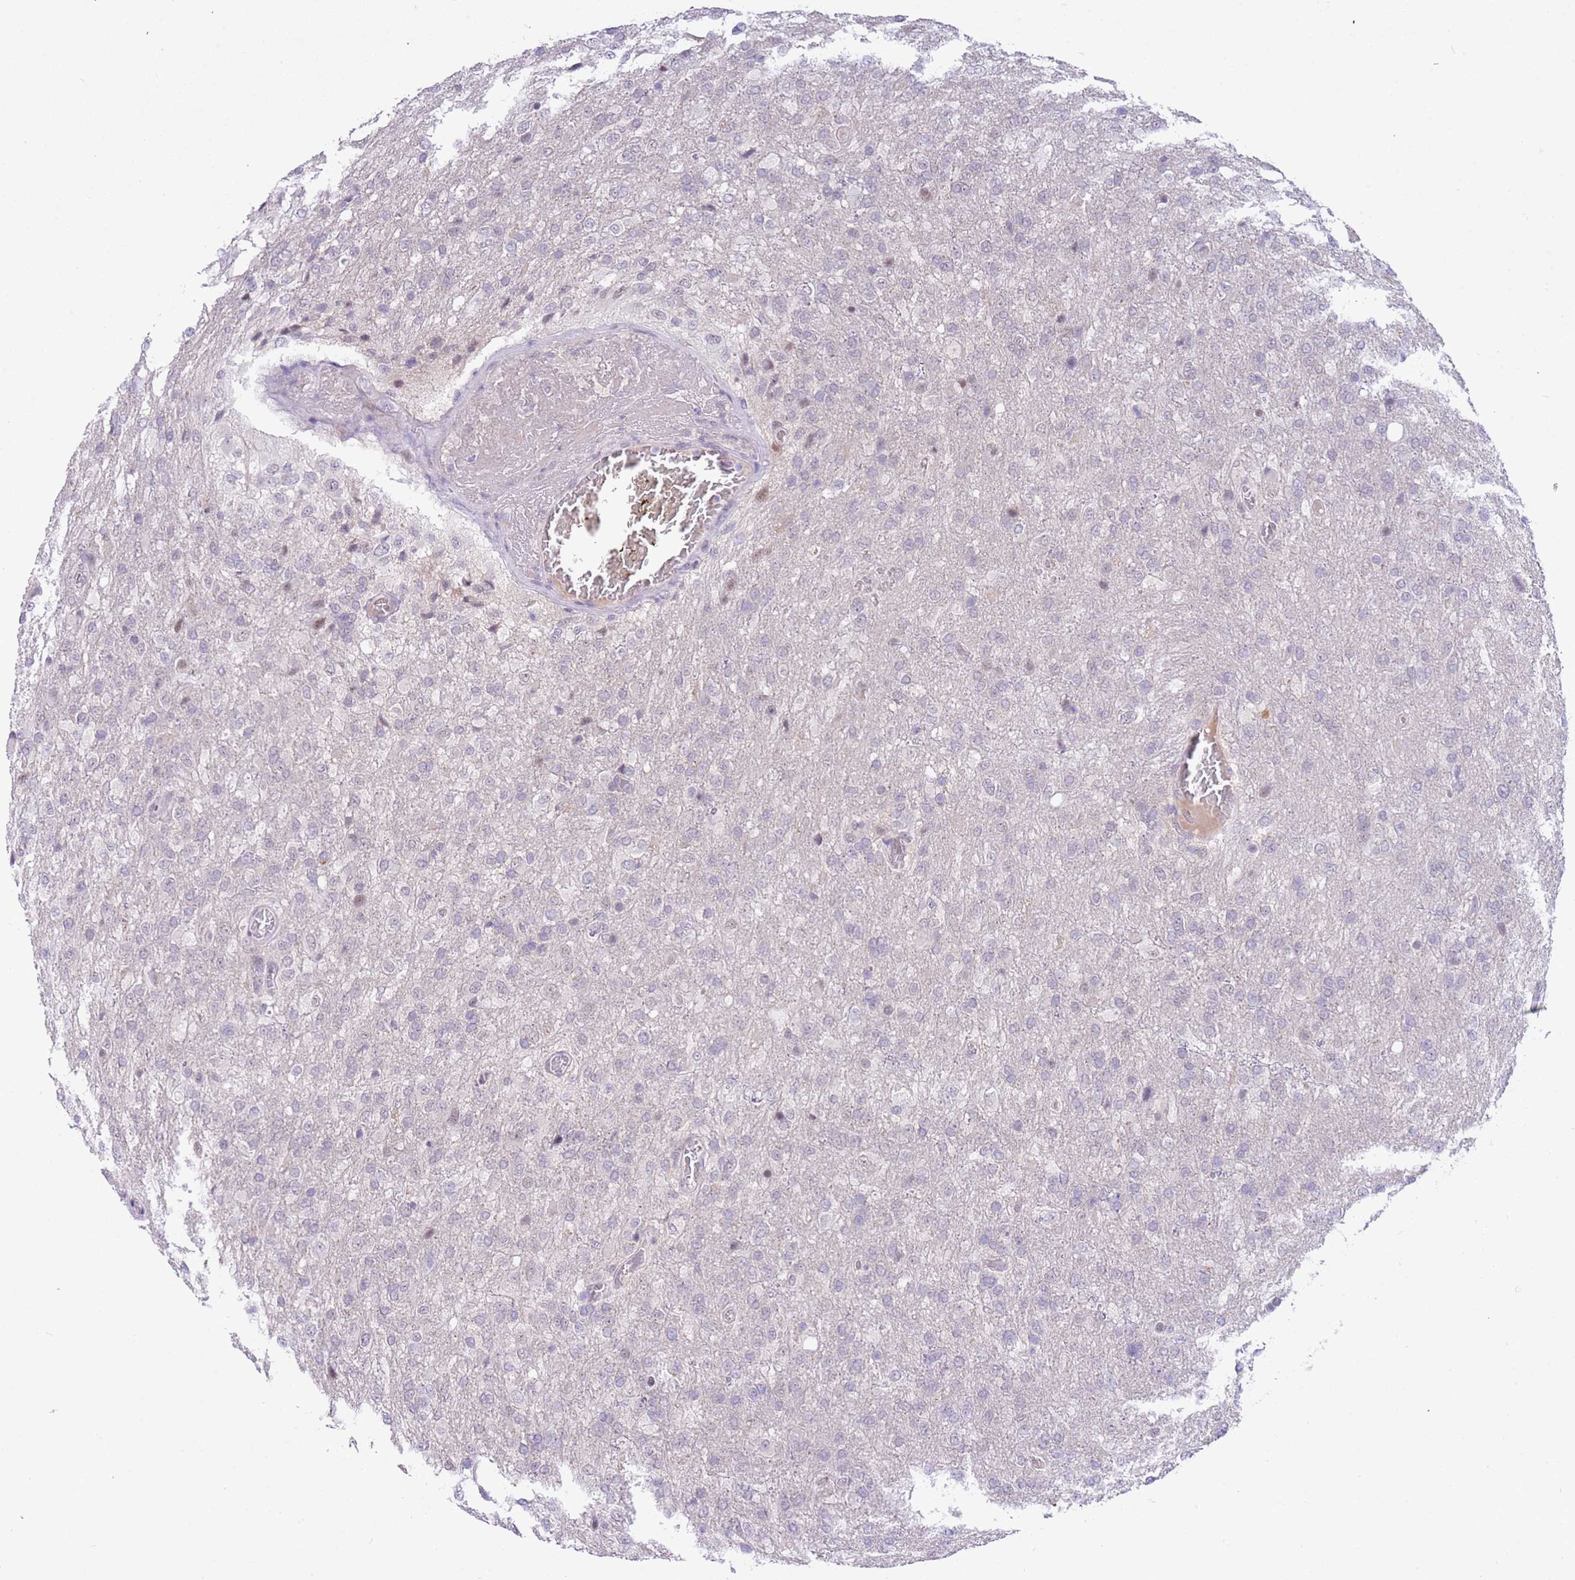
{"staining": {"intensity": "negative", "quantity": "none", "location": "none"}, "tissue": "glioma", "cell_type": "Tumor cells", "image_type": "cancer", "snomed": [{"axis": "morphology", "description": "Glioma, malignant, High grade"}, {"axis": "topography", "description": "Brain"}], "caption": "Glioma stained for a protein using IHC shows no staining tumor cells.", "gene": "MAGEF1", "patient": {"sex": "female", "age": 74}}